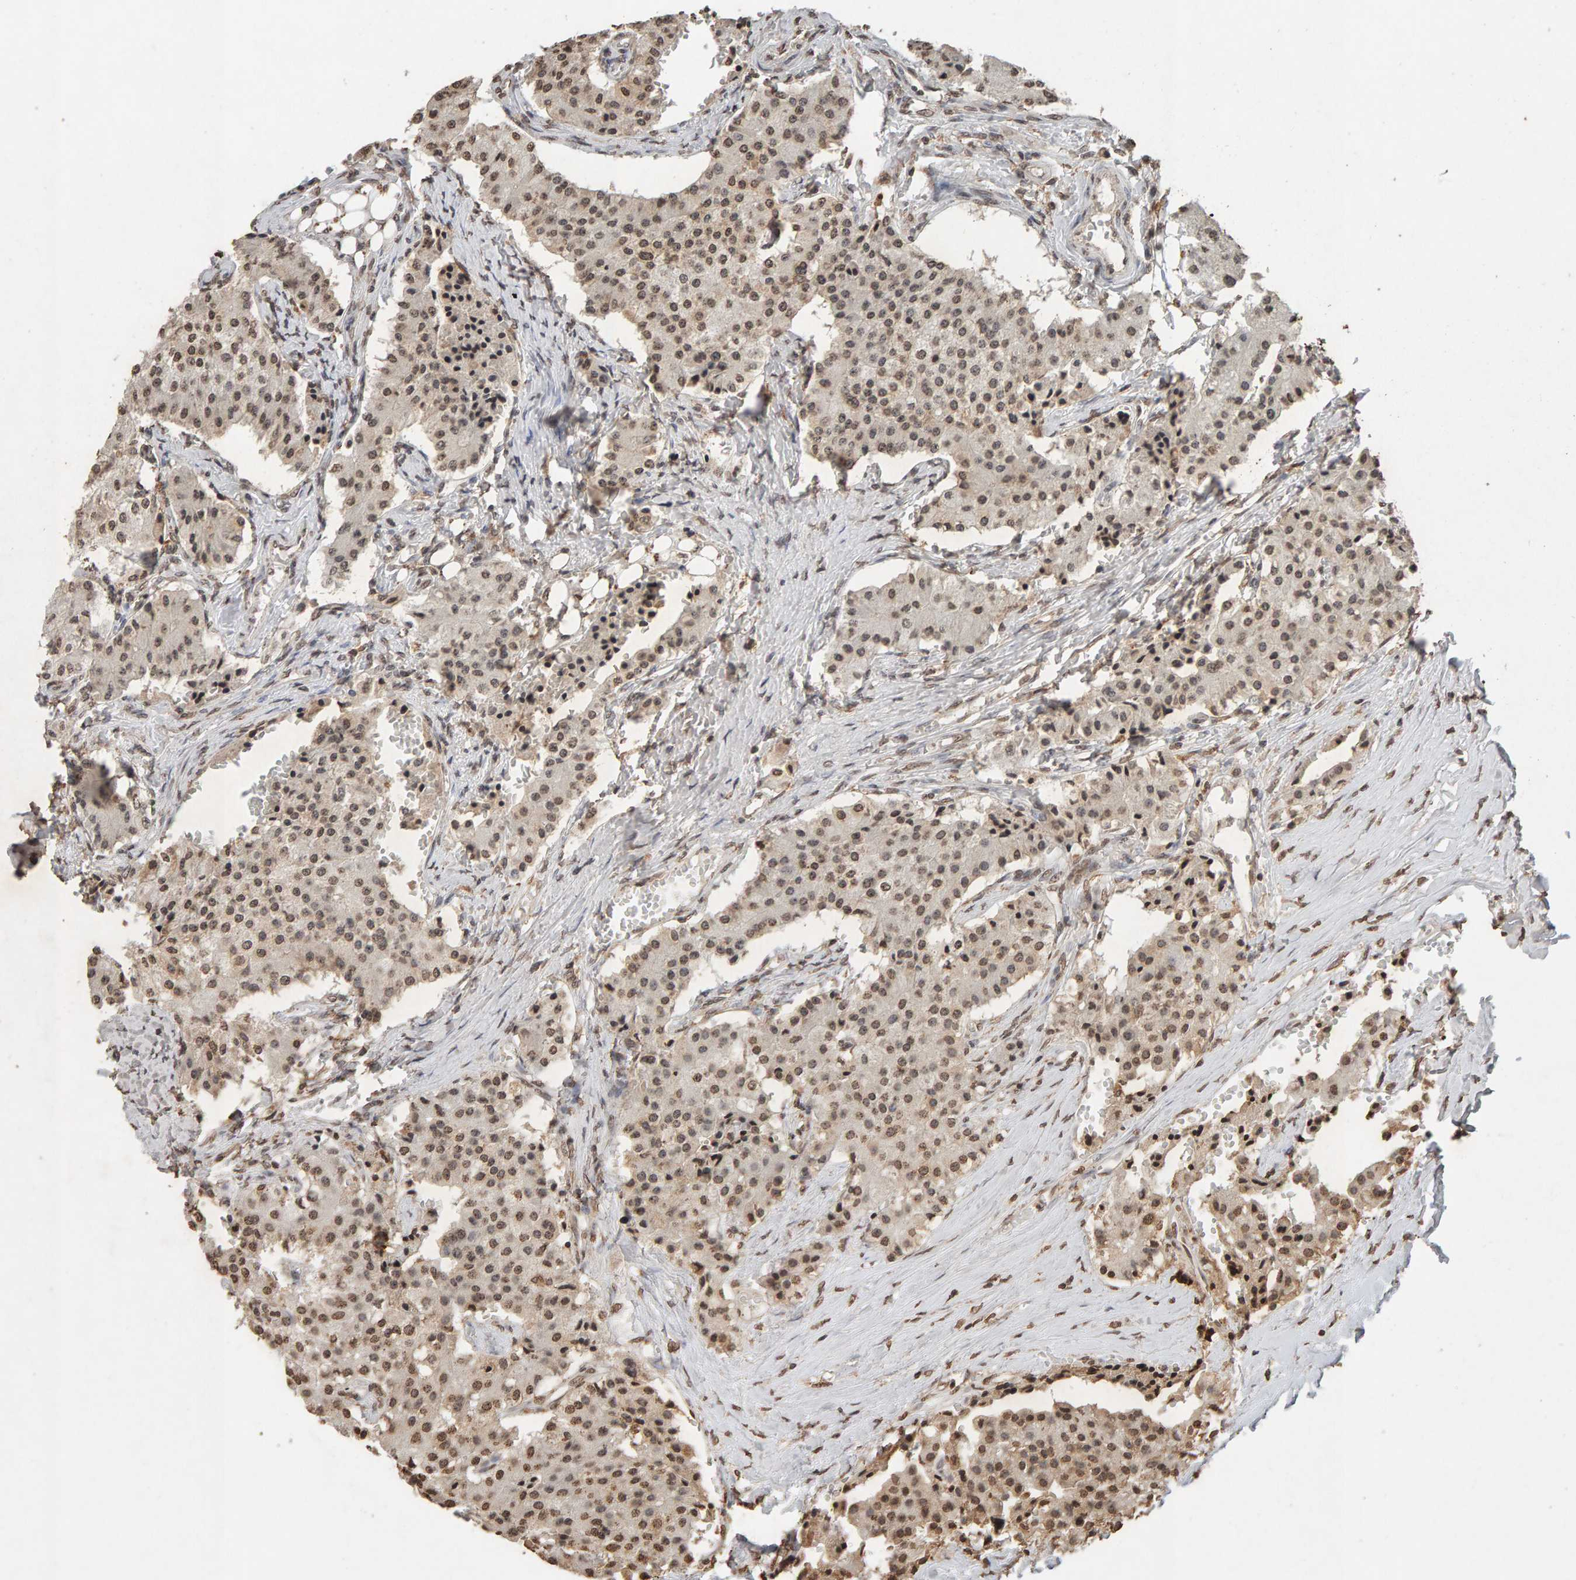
{"staining": {"intensity": "moderate", "quantity": ">75%", "location": "nuclear"}, "tissue": "carcinoid", "cell_type": "Tumor cells", "image_type": "cancer", "snomed": [{"axis": "morphology", "description": "Carcinoid, malignant, NOS"}, {"axis": "topography", "description": "Colon"}], "caption": "Moderate nuclear positivity is seen in about >75% of tumor cells in carcinoid (malignant).", "gene": "DNAJB5", "patient": {"sex": "female", "age": 52}}